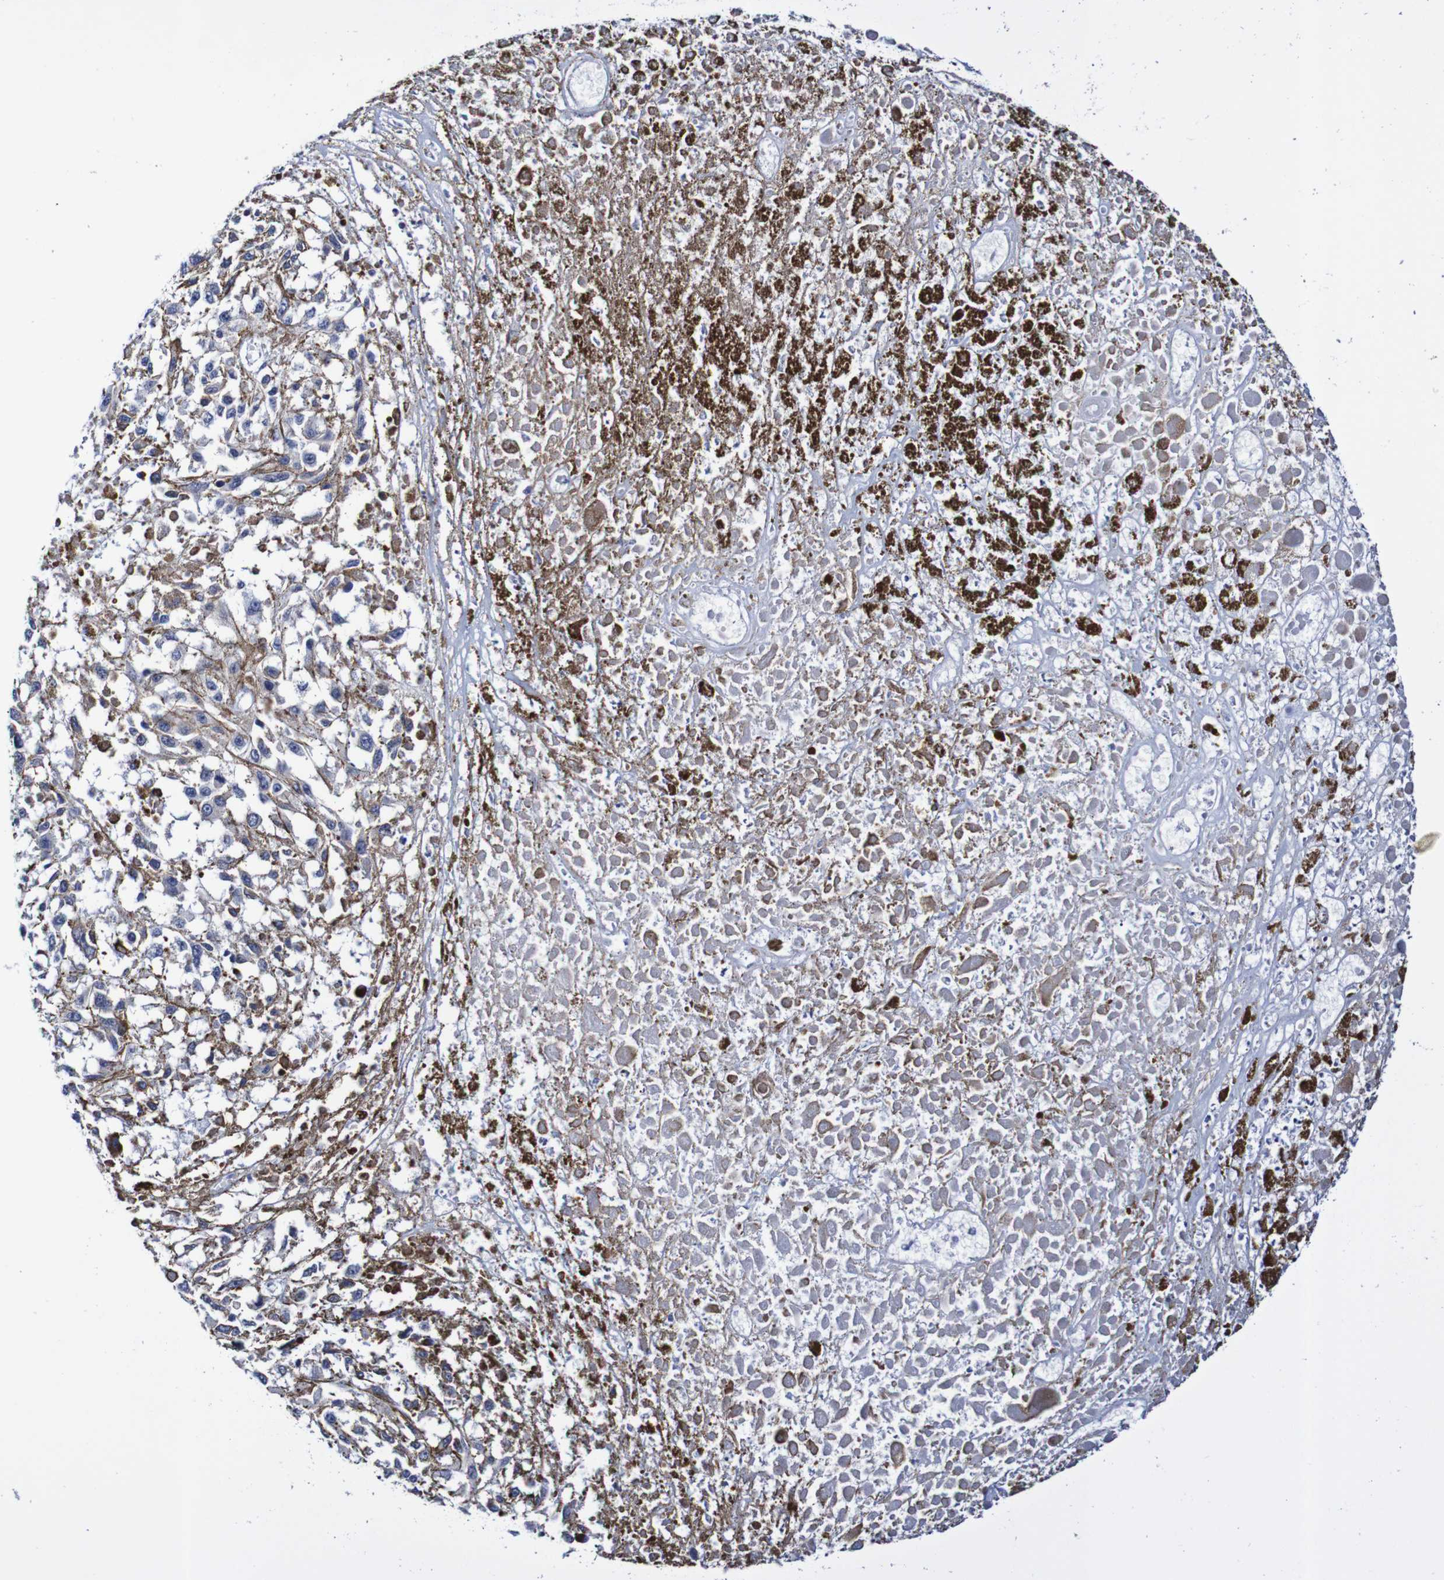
{"staining": {"intensity": "negative", "quantity": "none", "location": "none"}, "tissue": "melanoma", "cell_type": "Tumor cells", "image_type": "cancer", "snomed": [{"axis": "morphology", "description": "Malignant melanoma, Metastatic site"}, {"axis": "topography", "description": "Lymph node"}], "caption": "Immunohistochemistry micrograph of neoplastic tissue: malignant melanoma (metastatic site) stained with DAB (3,3'-diaminobenzidine) exhibits no significant protein staining in tumor cells.", "gene": "ACVR1C", "patient": {"sex": "male", "age": 59}}